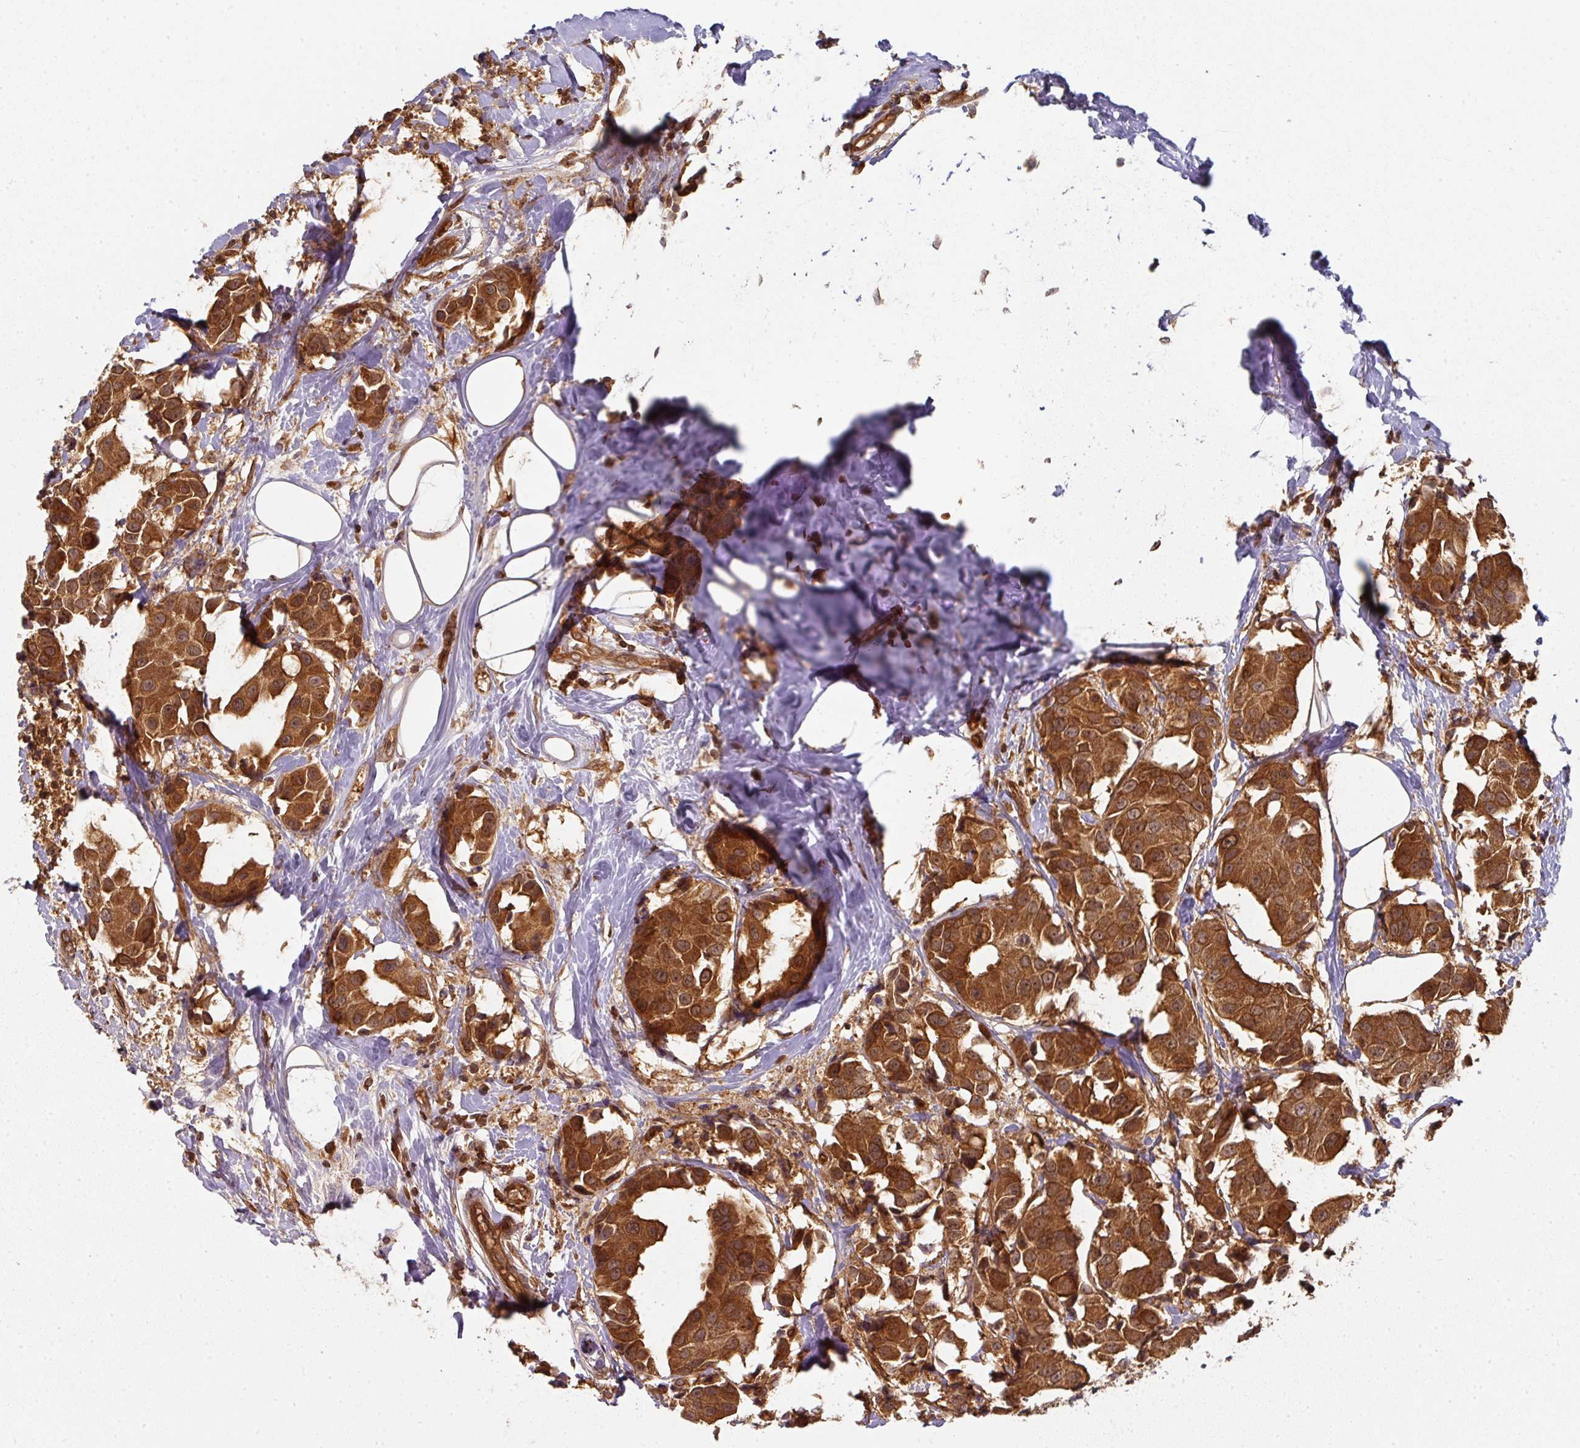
{"staining": {"intensity": "strong", "quantity": ">75%", "location": "cytoplasmic/membranous,nuclear"}, "tissue": "breast cancer", "cell_type": "Tumor cells", "image_type": "cancer", "snomed": [{"axis": "morphology", "description": "Normal tissue, NOS"}, {"axis": "morphology", "description": "Duct carcinoma"}, {"axis": "topography", "description": "Breast"}], "caption": "Immunohistochemistry staining of breast cancer (intraductal carcinoma), which exhibits high levels of strong cytoplasmic/membranous and nuclear staining in about >75% of tumor cells indicating strong cytoplasmic/membranous and nuclear protein positivity. The staining was performed using DAB (brown) for protein detection and nuclei were counterstained in hematoxylin (blue).", "gene": "EIF4EBP2", "patient": {"sex": "female", "age": 39}}